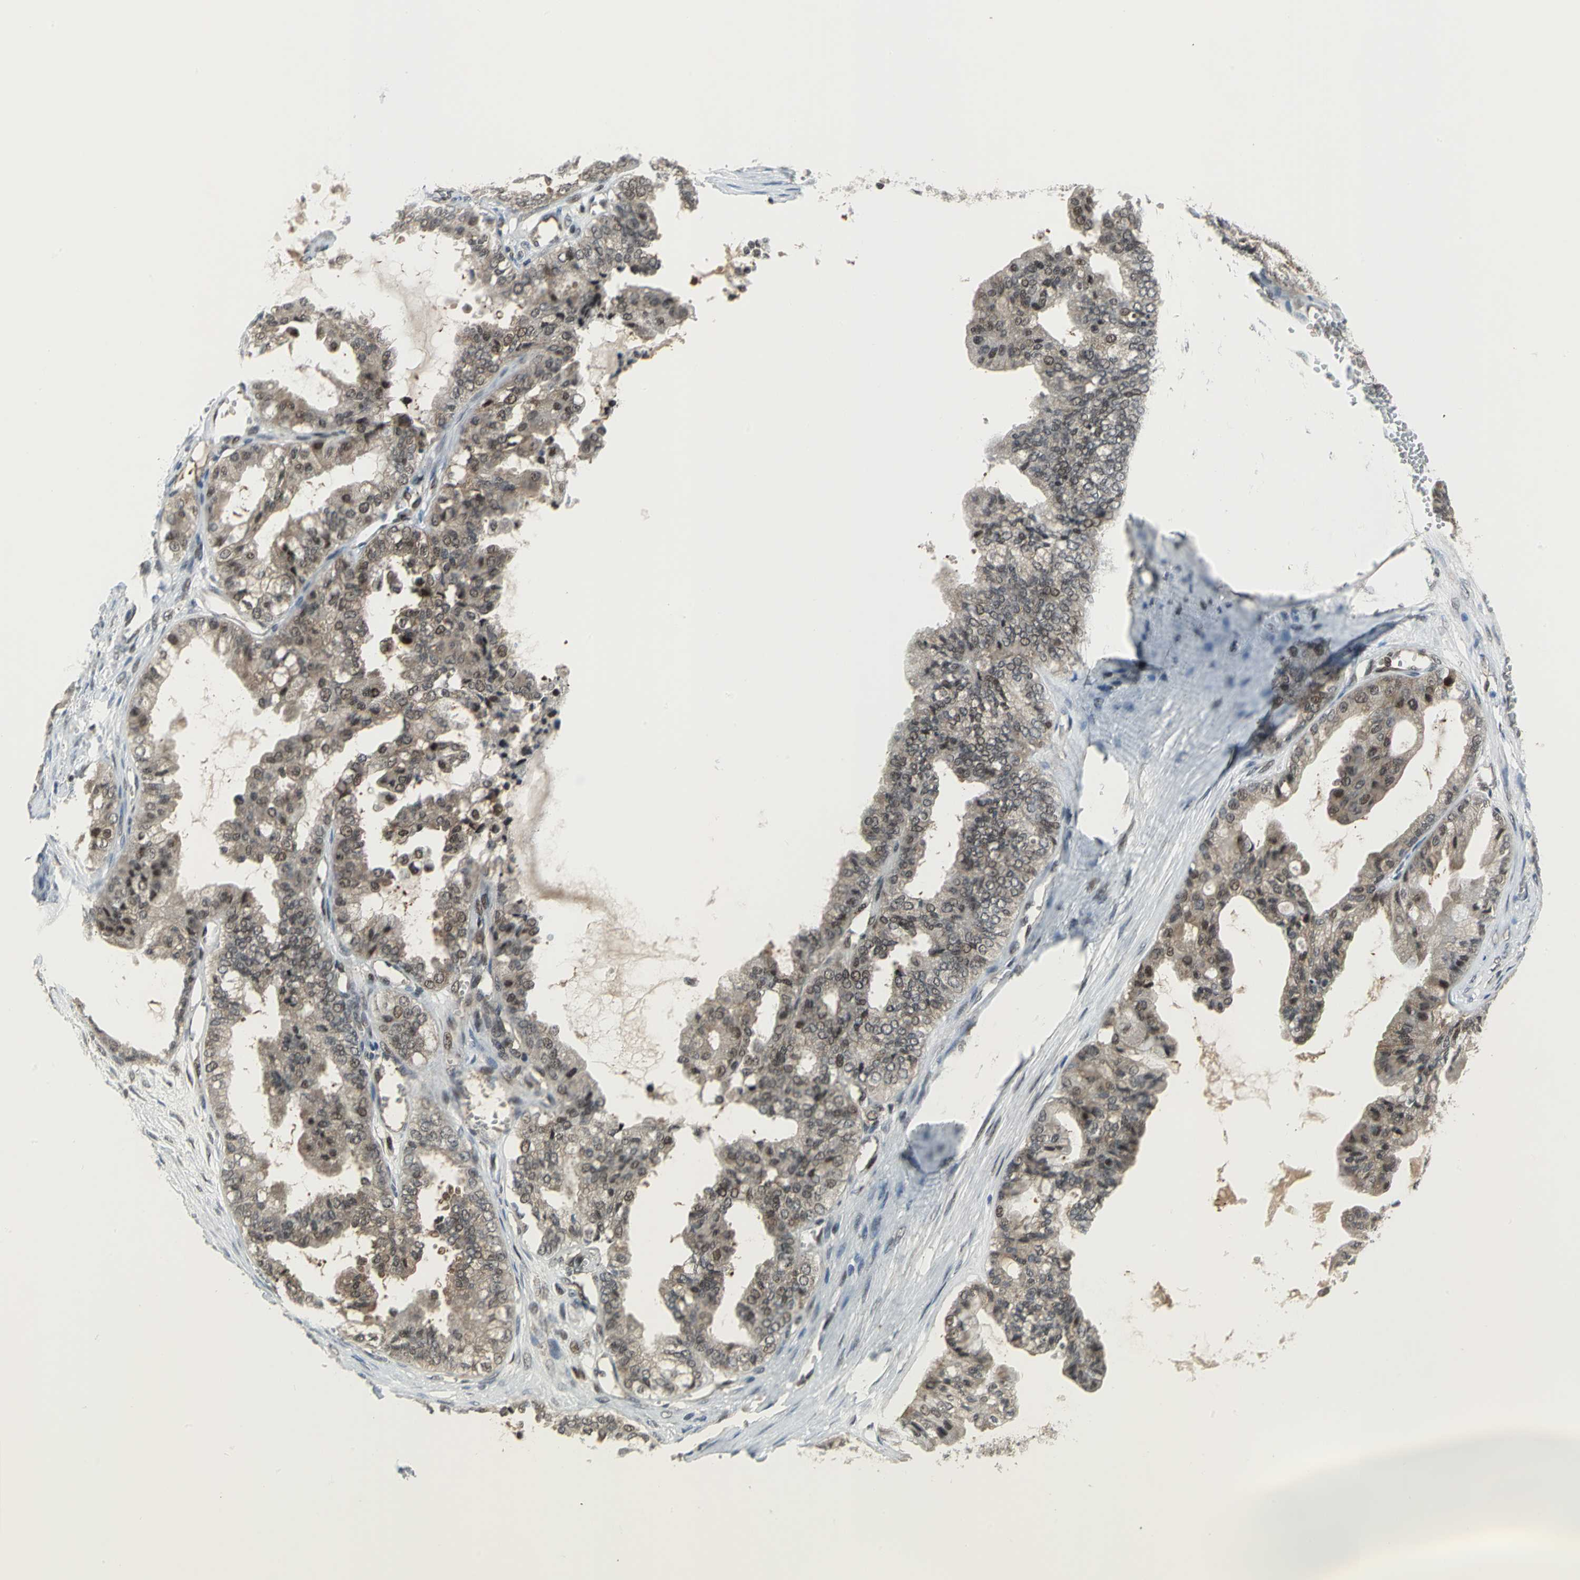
{"staining": {"intensity": "moderate", "quantity": "25%-75%", "location": "nuclear"}, "tissue": "ovarian cancer", "cell_type": "Tumor cells", "image_type": "cancer", "snomed": [{"axis": "morphology", "description": "Carcinoma, NOS"}, {"axis": "morphology", "description": "Carcinoma, endometroid"}, {"axis": "topography", "description": "Ovary"}], "caption": "DAB immunohistochemical staining of human ovarian endometroid carcinoma shows moderate nuclear protein positivity in approximately 25%-75% of tumor cells.", "gene": "PSMA4", "patient": {"sex": "female", "age": 50}}